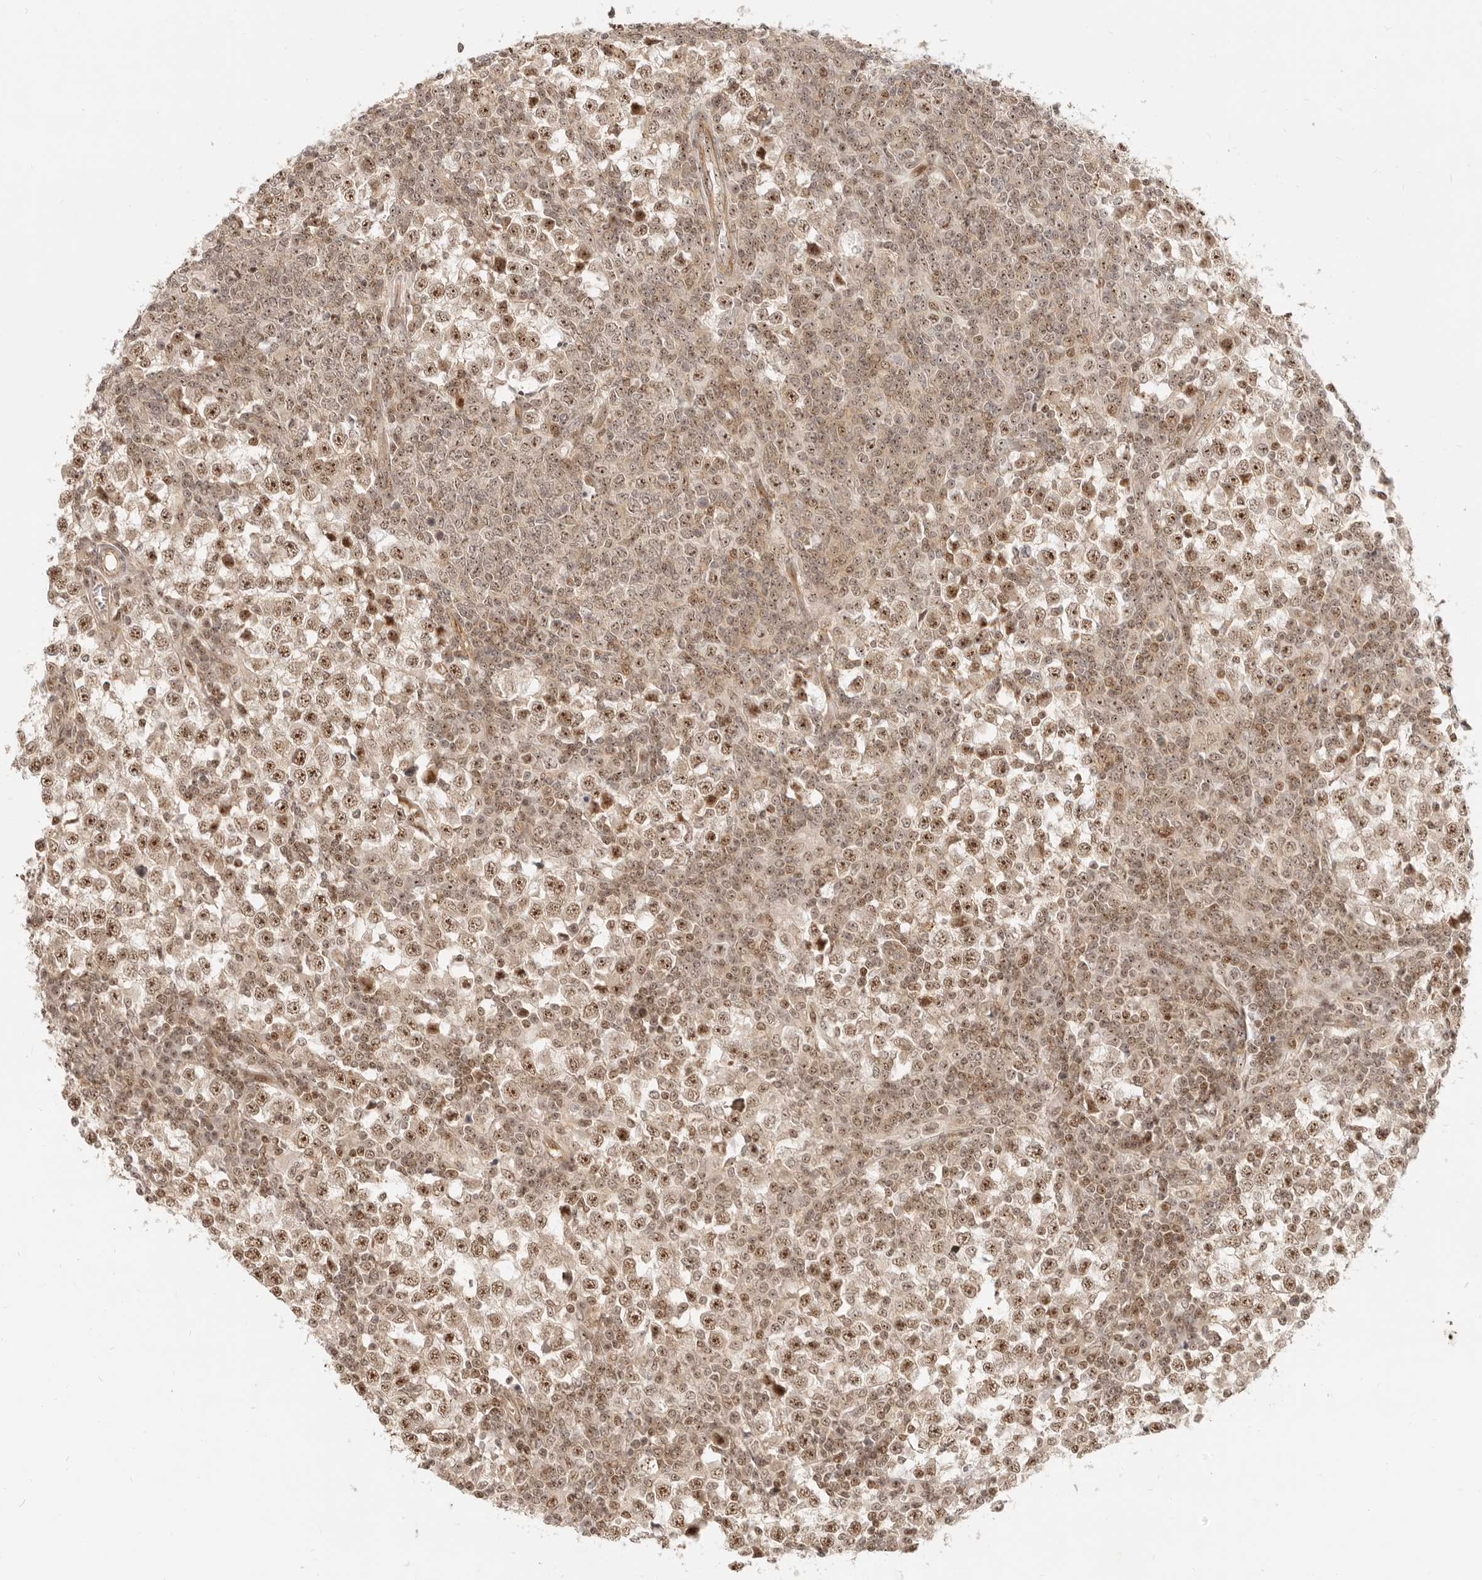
{"staining": {"intensity": "moderate", "quantity": ">75%", "location": "nuclear"}, "tissue": "testis cancer", "cell_type": "Tumor cells", "image_type": "cancer", "snomed": [{"axis": "morphology", "description": "Seminoma, NOS"}, {"axis": "topography", "description": "Testis"}], "caption": "Immunohistochemistry of human testis seminoma displays medium levels of moderate nuclear positivity in approximately >75% of tumor cells.", "gene": "BAP1", "patient": {"sex": "male", "age": 65}}